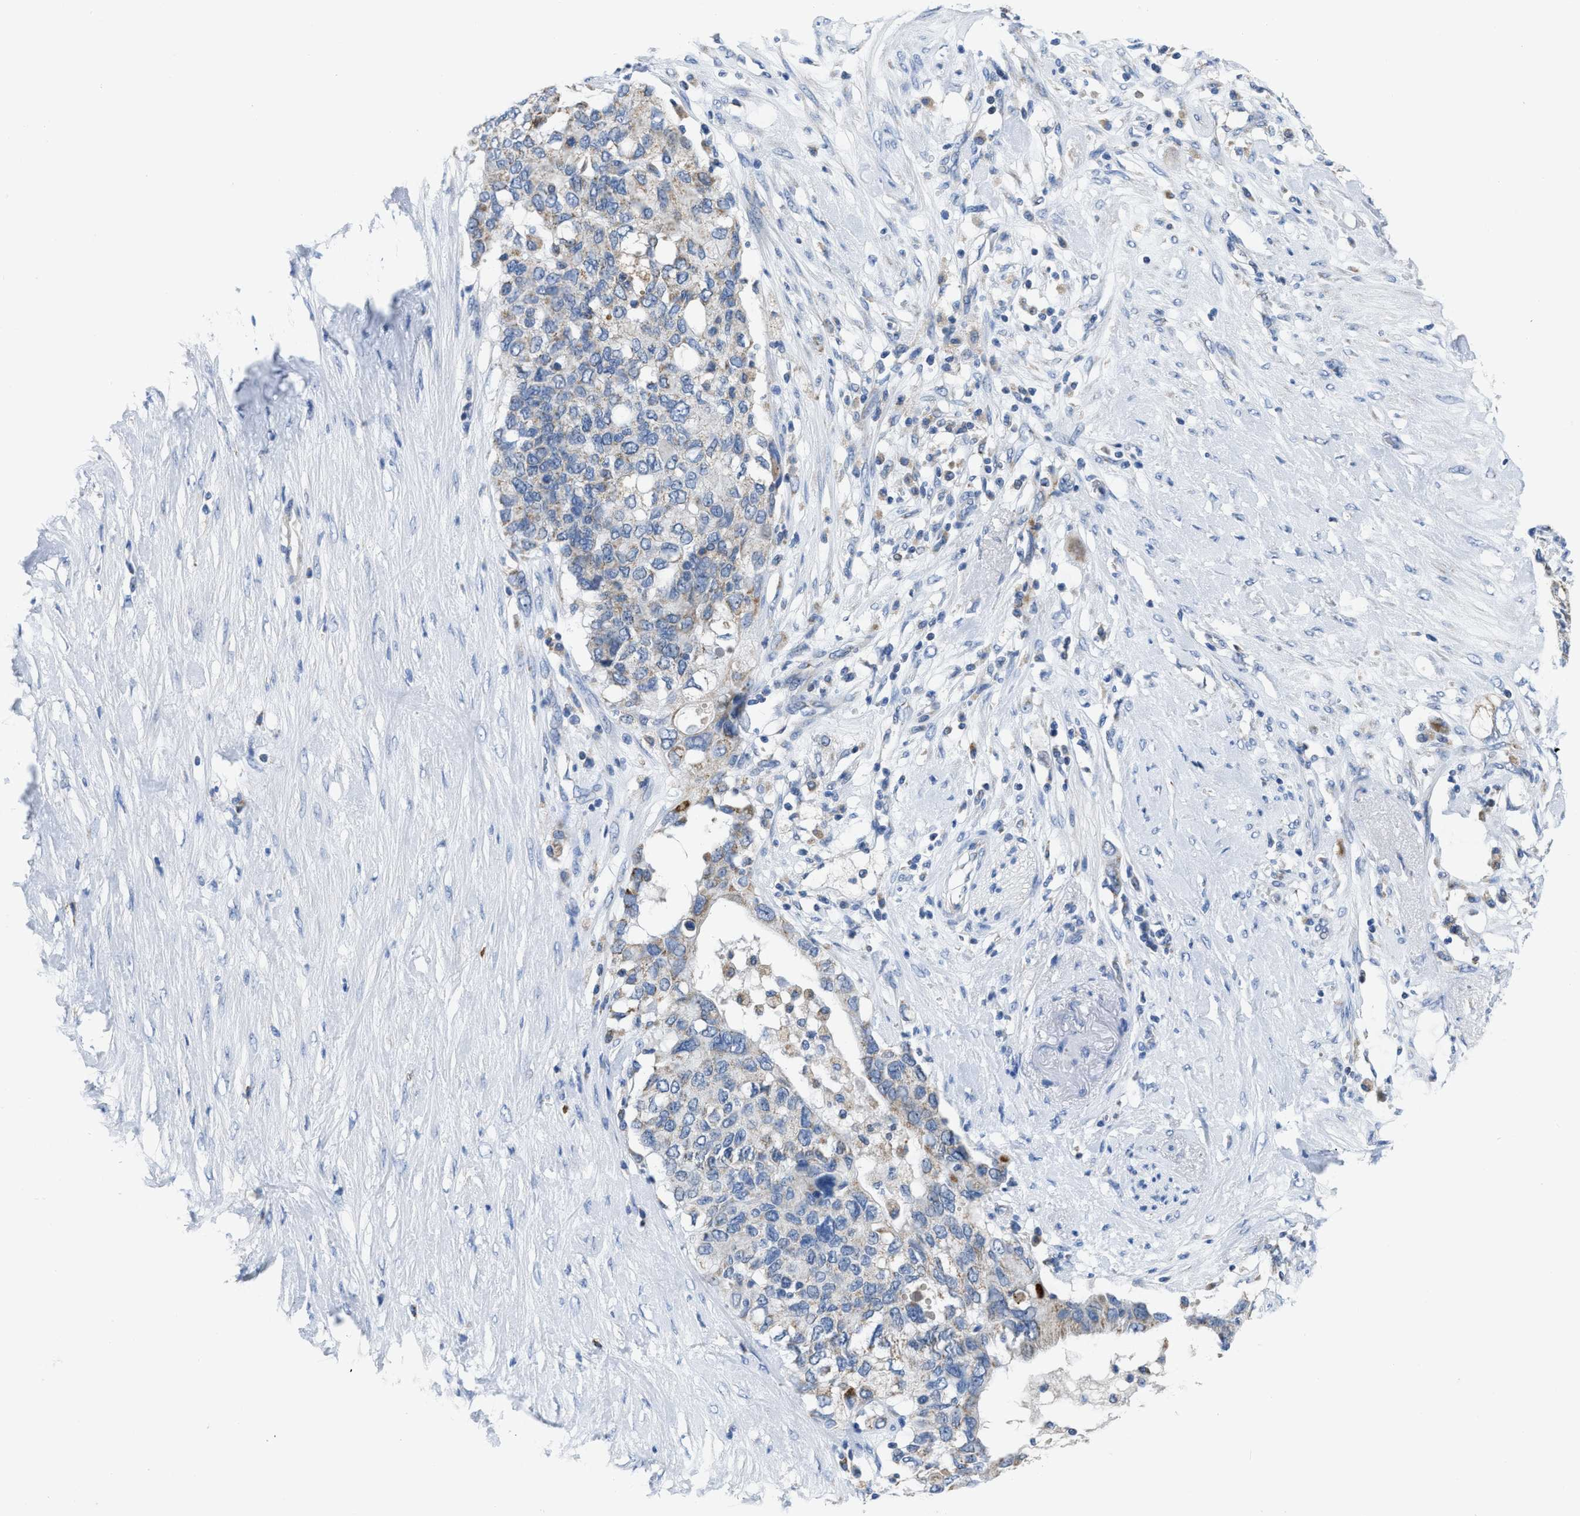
{"staining": {"intensity": "weak", "quantity": "25%-75%", "location": "cytoplasmic/membranous"}, "tissue": "pancreatic cancer", "cell_type": "Tumor cells", "image_type": "cancer", "snomed": [{"axis": "morphology", "description": "Adenocarcinoma, NOS"}, {"axis": "topography", "description": "Pancreas"}], "caption": "The histopathology image shows immunohistochemical staining of pancreatic adenocarcinoma. There is weak cytoplasmic/membranous expression is identified in about 25%-75% of tumor cells. The protein of interest is shown in brown color, while the nuclei are stained blue.", "gene": "ETFA", "patient": {"sex": "female", "age": 56}}